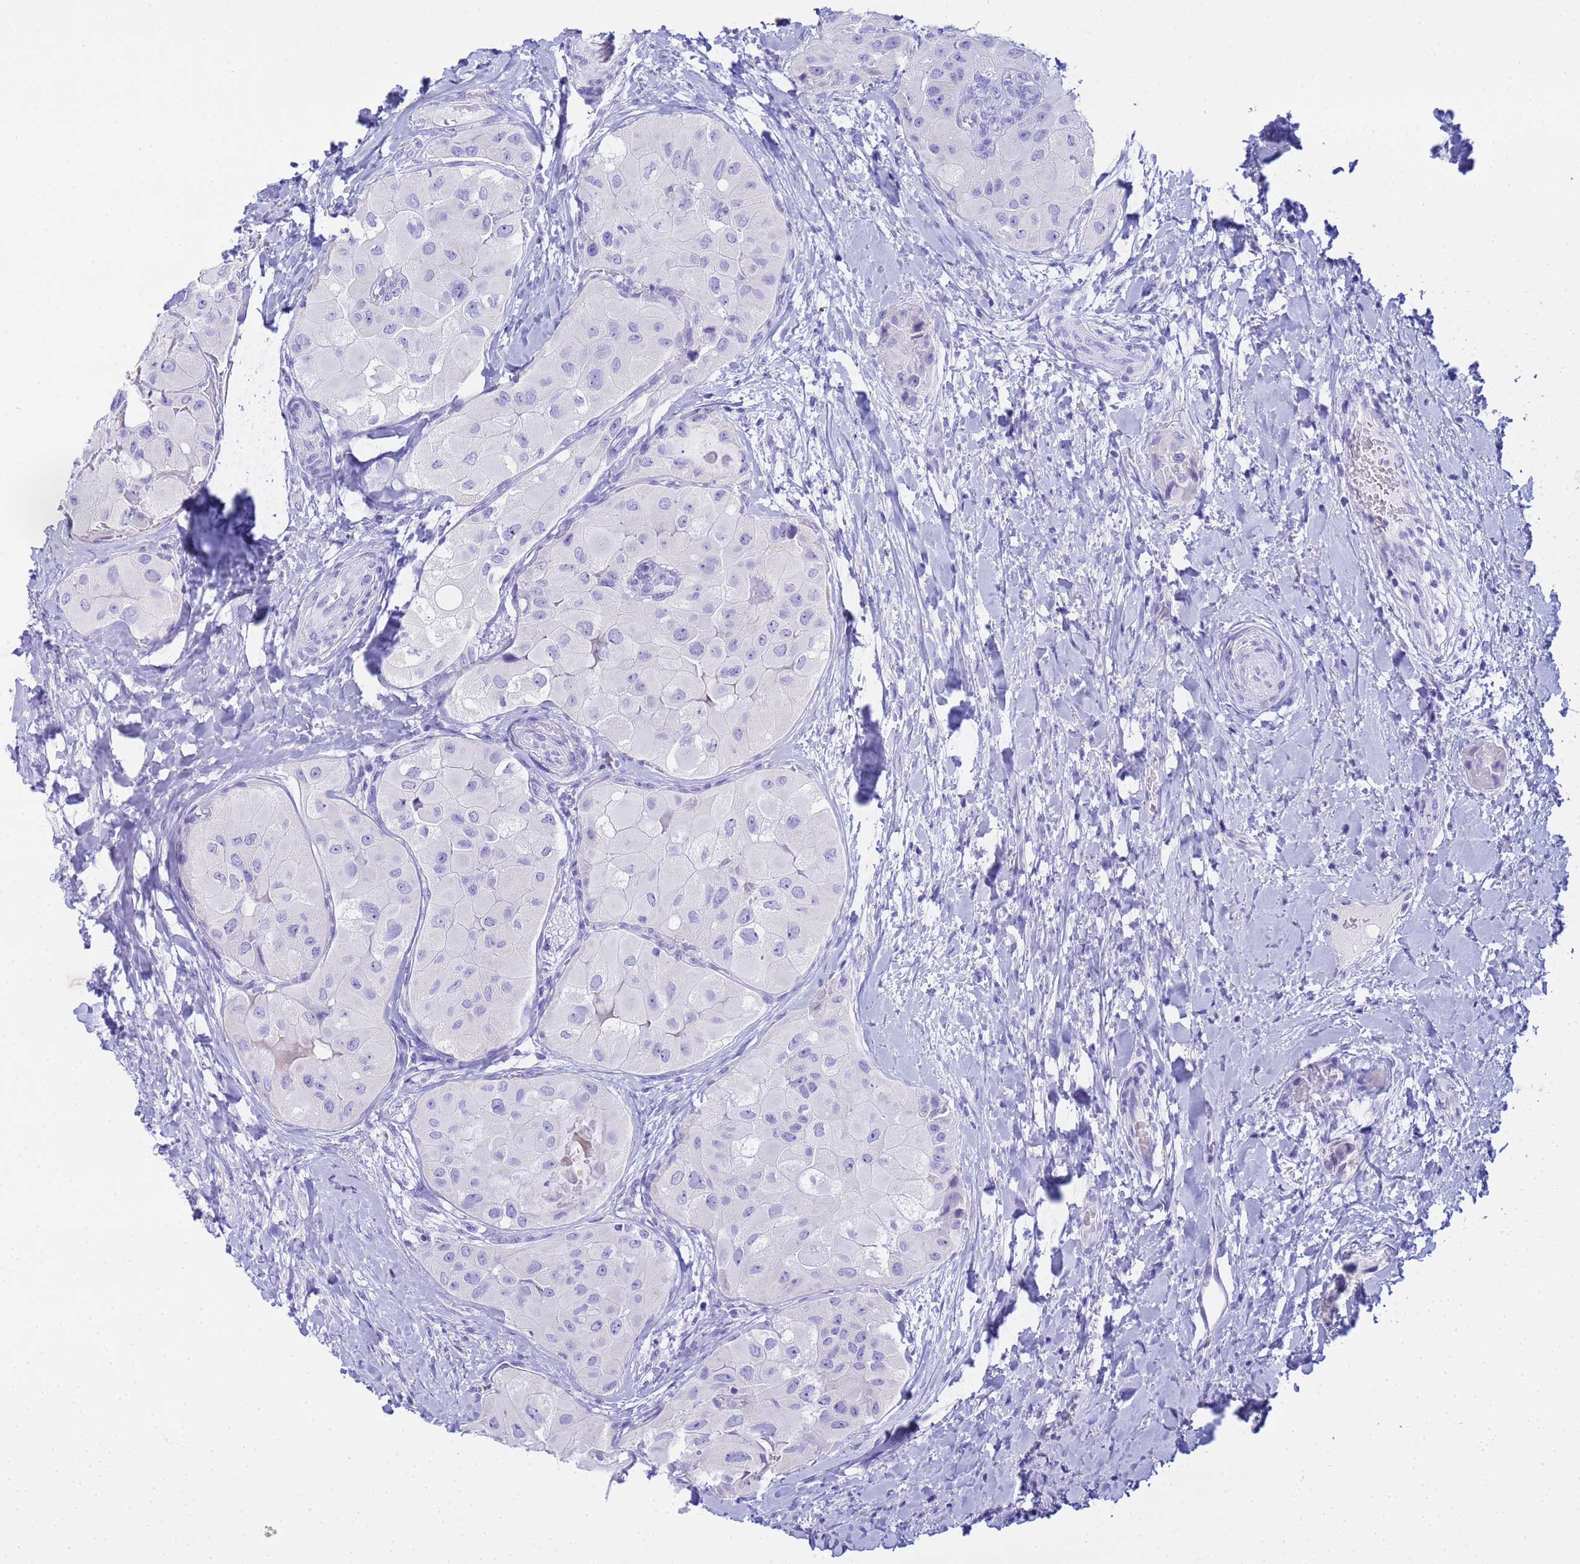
{"staining": {"intensity": "negative", "quantity": "none", "location": "none"}, "tissue": "thyroid cancer", "cell_type": "Tumor cells", "image_type": "cancer", "snomed": [{"axis": "morphology", "description": "Normal tissue, NOS"}, {"axis": "morphology", "description": "Papillary adenocarcinoma, NOS"}, {"axis": "topography", "description": "Thyroid gland"}], "caption": "A micrograph of human papillary adenocarcinoma (thyroid) is negative for staining in tumor cells.", "gene": "AQP12A", "patient": {"sex": "female", "age": 59}}